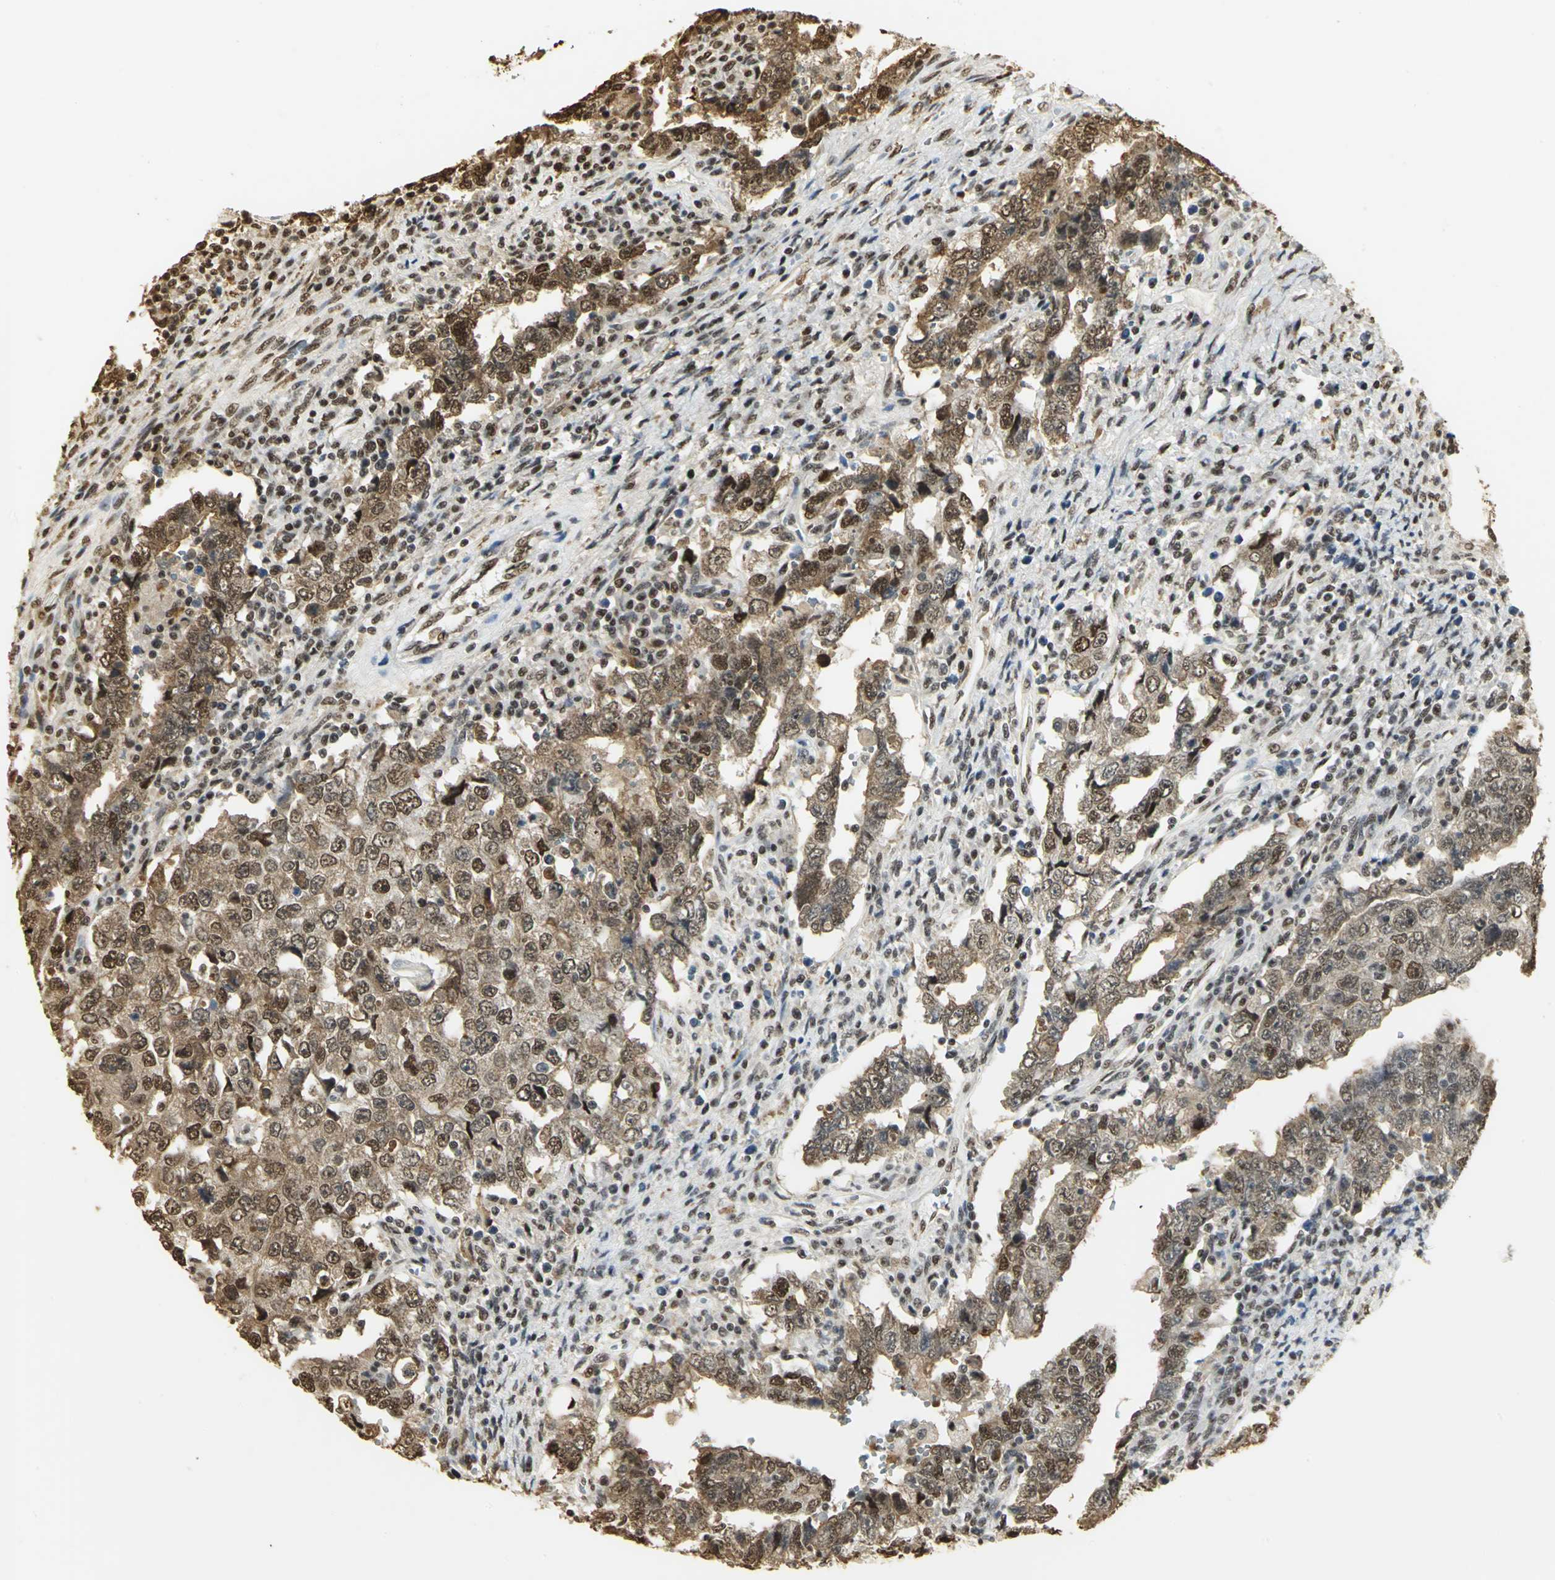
{"staining": {"intensity": "strong", "quantity": ">75%", "location": "cytoplasmic/membranous,nuclear"}, "tissue": "testis cancer", "cell_type": "Tumor cells", "image_type": "cancer", "snomed": [{"axis": "morphology", "description": "Carcinoma, Embryonal, NOS"}, {"axis": "topography", "description": "Testis"}], "caption": "Human testis embryonal carcinoma stained with a brown dye exhibits strong cytoplasmic/membranous and nuclear positive staining in approximately >75% of tumor cells.", "gene": "SET", "patient": {"sex": "male", "age": 26}}